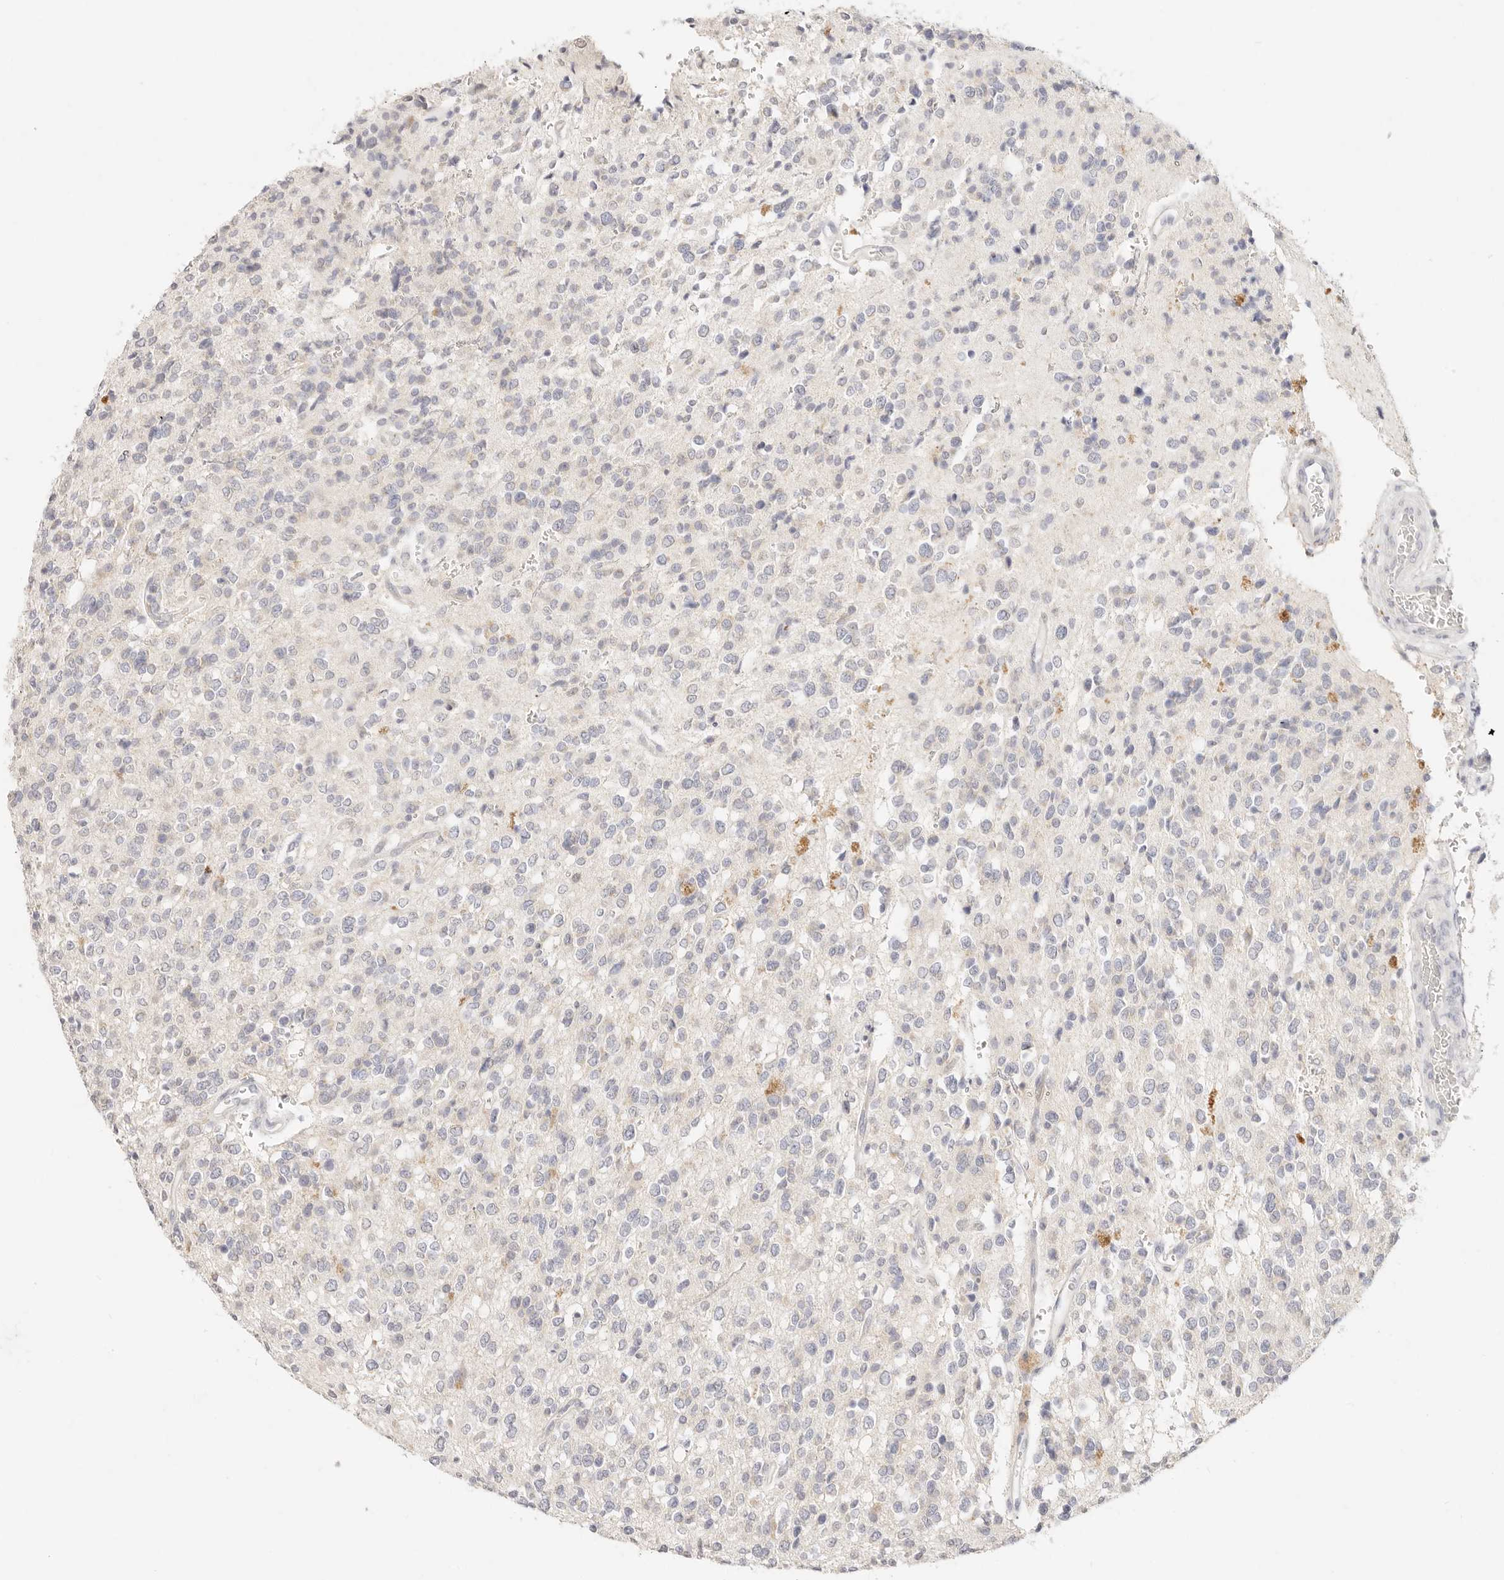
{"staining": {"intensity": "negative", "quantity": "none", "location": "none"}, "tissue": "glioma", "cell_type": "Tumor cells", "image_type": "cancer", "snomed": [{"axis": "morphology", "description": "Glioma, malignant, High grade"}, {"axis": "topography", "description": "Brain"}], "caption": "An immunohistochemistry (IHC) micrograph of malignant glioma (high-grade) is shown. There is no staining in tumor cells of malignant glioma (high-grade).", "gene": "GPR156", "patient": {"sex": "male", "age": 34}}